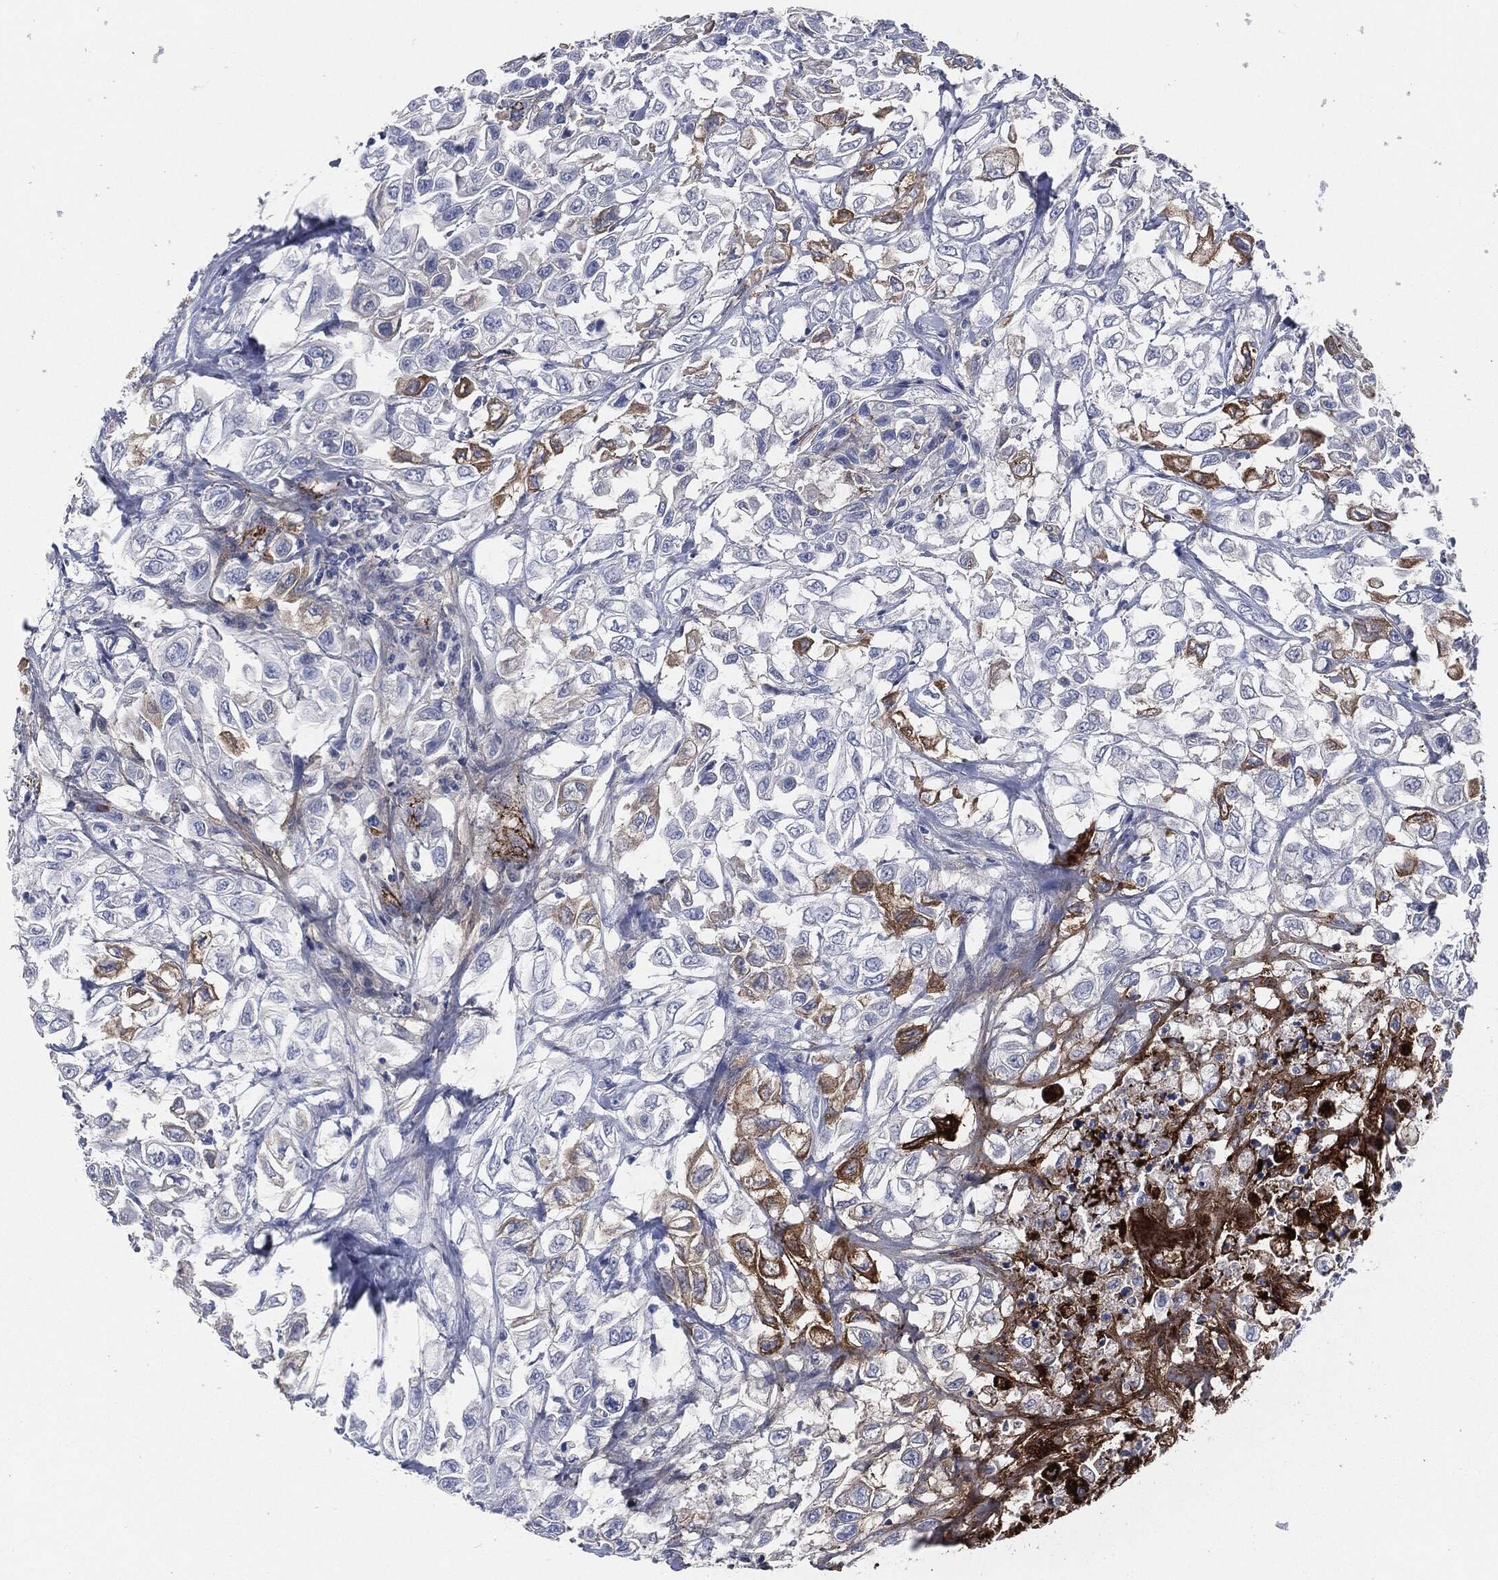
{"staining": {"intensity": "moderate", "quantity": "<25%", "location": "cytoplasmic/membranous"}, "tissue": "urothelial cancer", "cell_type": "Tumor cells", "image_type": "cancer", "snomed": [{"axis": "morphology", "description": "Urothelial carcinoma, High grade"}, {"axis": "topography", "description": "Urinary bladder"}], "caption": "Protein analysis of urothelial carcinoma (high-grade) tissue reveals moderate cytoplasmic/membranous expression in about <25% of tumor cells.", "gene": "APOB", "patient": {"sex": "female", "age": 56}}